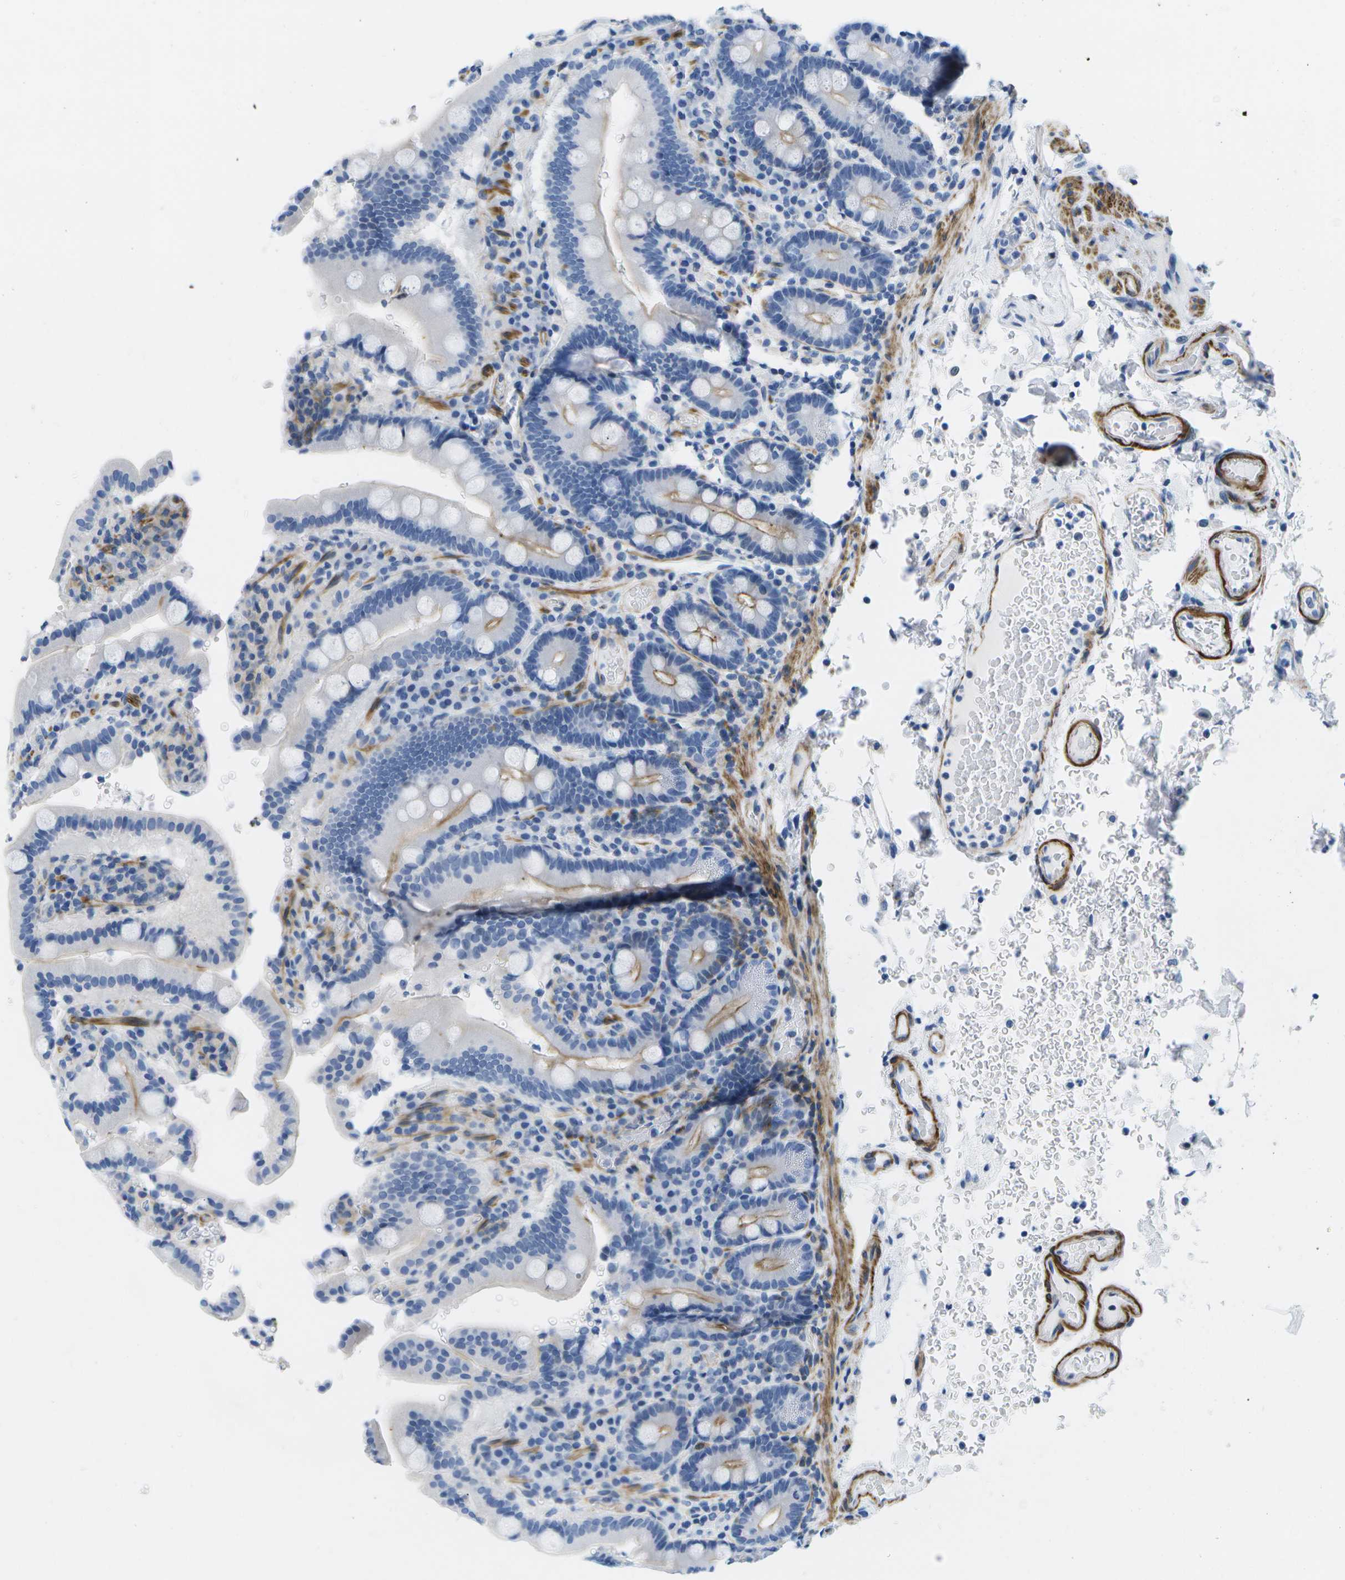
{"staining": {"intensity": "moderate", "quantity": "<25%", "location": "cytoplasmic/membranous"}, "tissue": "duodenum", "cell_type": "Glandular cells", "image_type": "normal", "snomed": [{"axis": "morphology", "description": "Normal tissue, NOS"}, {"axis": "topography", "description": "Small intestine, NOS"}], "caption": "Approximately <25% of glandular cells in unremarkable duodenum display moderate cytoplasmic/membranous protein expression as visualized by brown immunohistochemical staining.", "gene": "ADGRG6", "patient": {"sex": "female", "age": 71}}